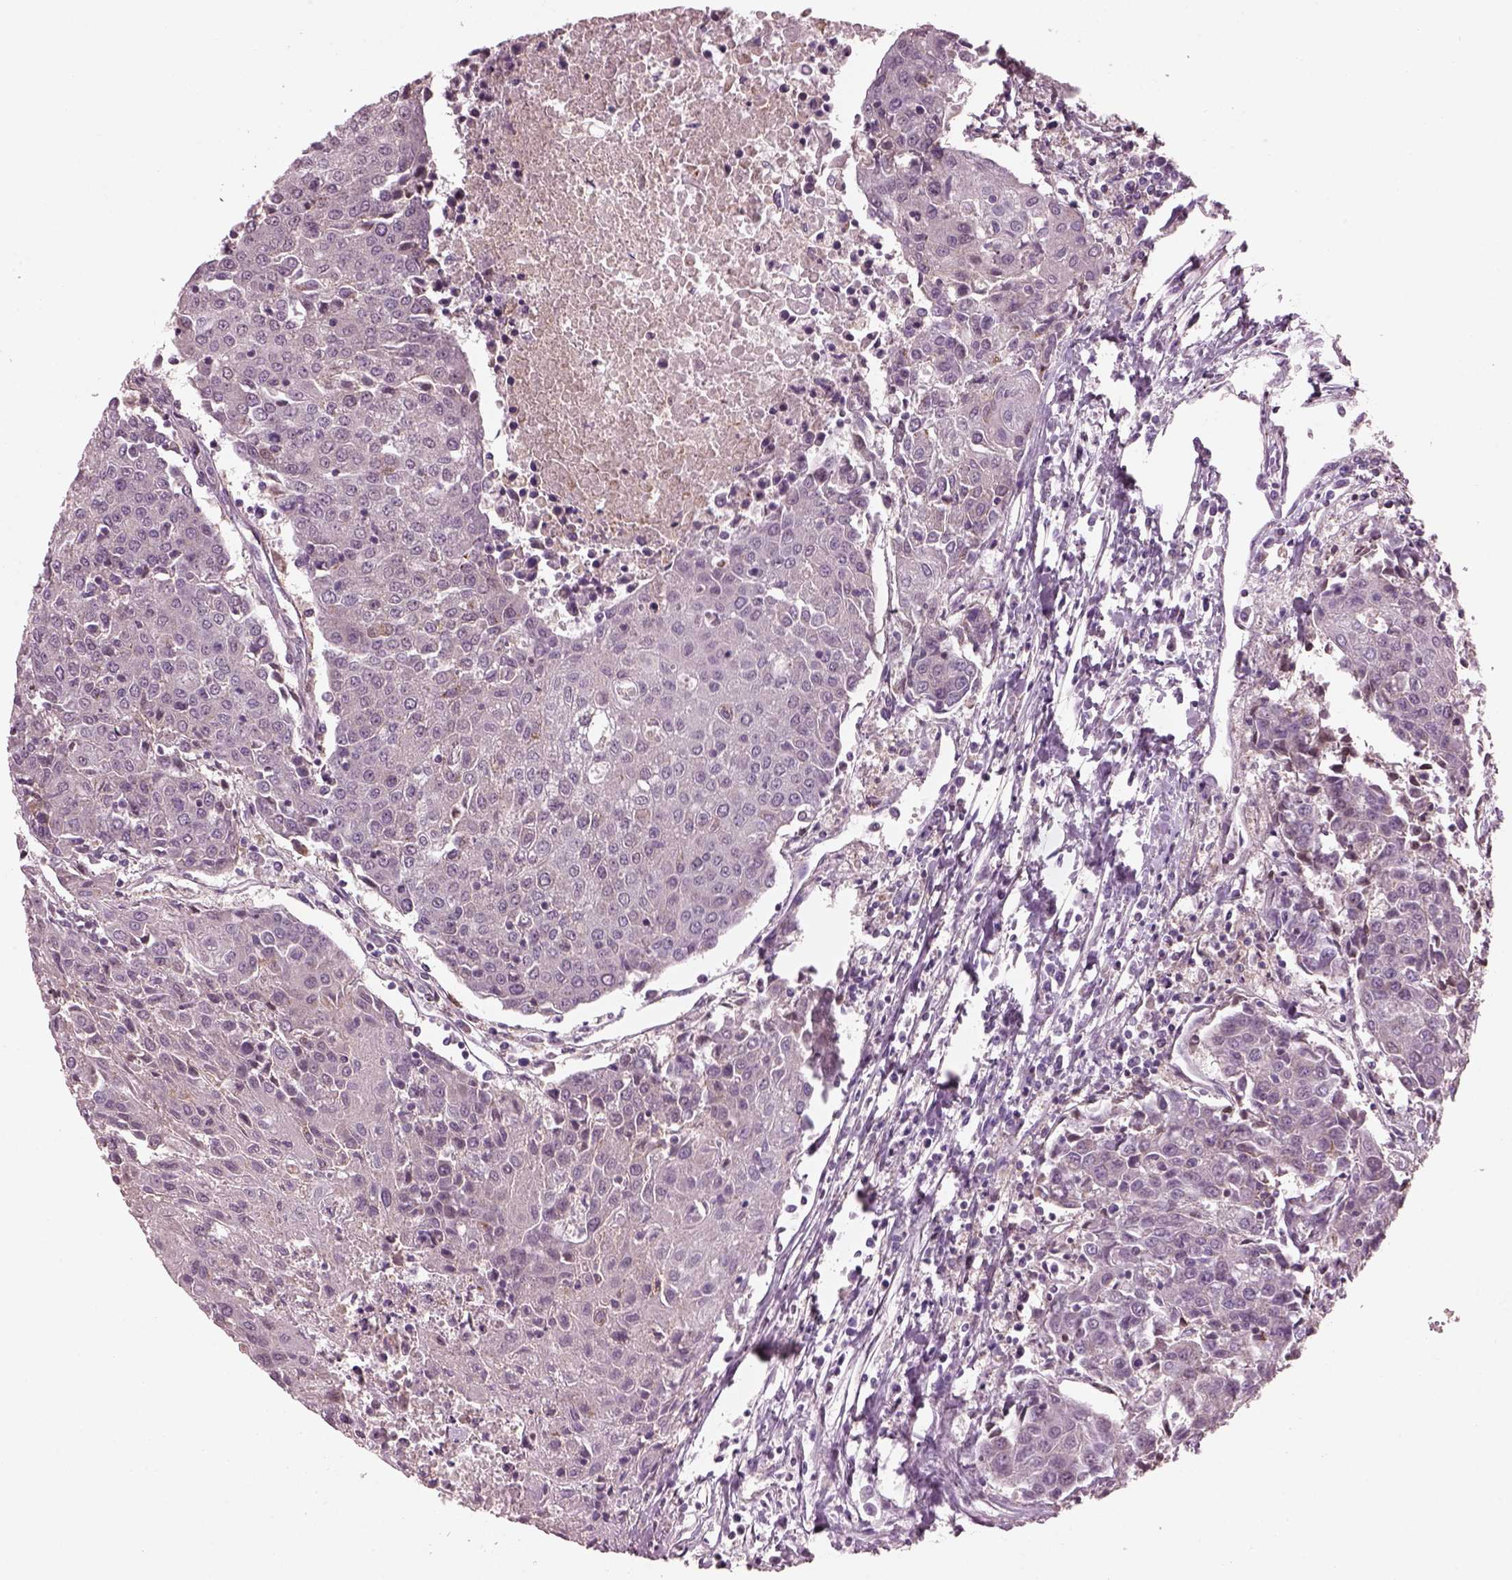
{"staining": {"intensity": "negative", "quantity": "none", "location": "none"}, "tissue": "urothelial cancer", "cell_type": "Tumor cells", "image_type": "cancer", "snomed": [{"axis": "morphology", "description": "Urothelial carcinoma, High grade"}, {"axis": "topography", "description": "Urinary bladder"}], "caption": "The photomicrograph shows no staining of tumor cells in high-grade urothelial carcinoma. (DAB (3,3'-diaminobenzidine) immunohistochemistry (IHC) with hematoxylin counter stain).", "gene": "SRI", "patient": {"sex": "female", "age": 85}}